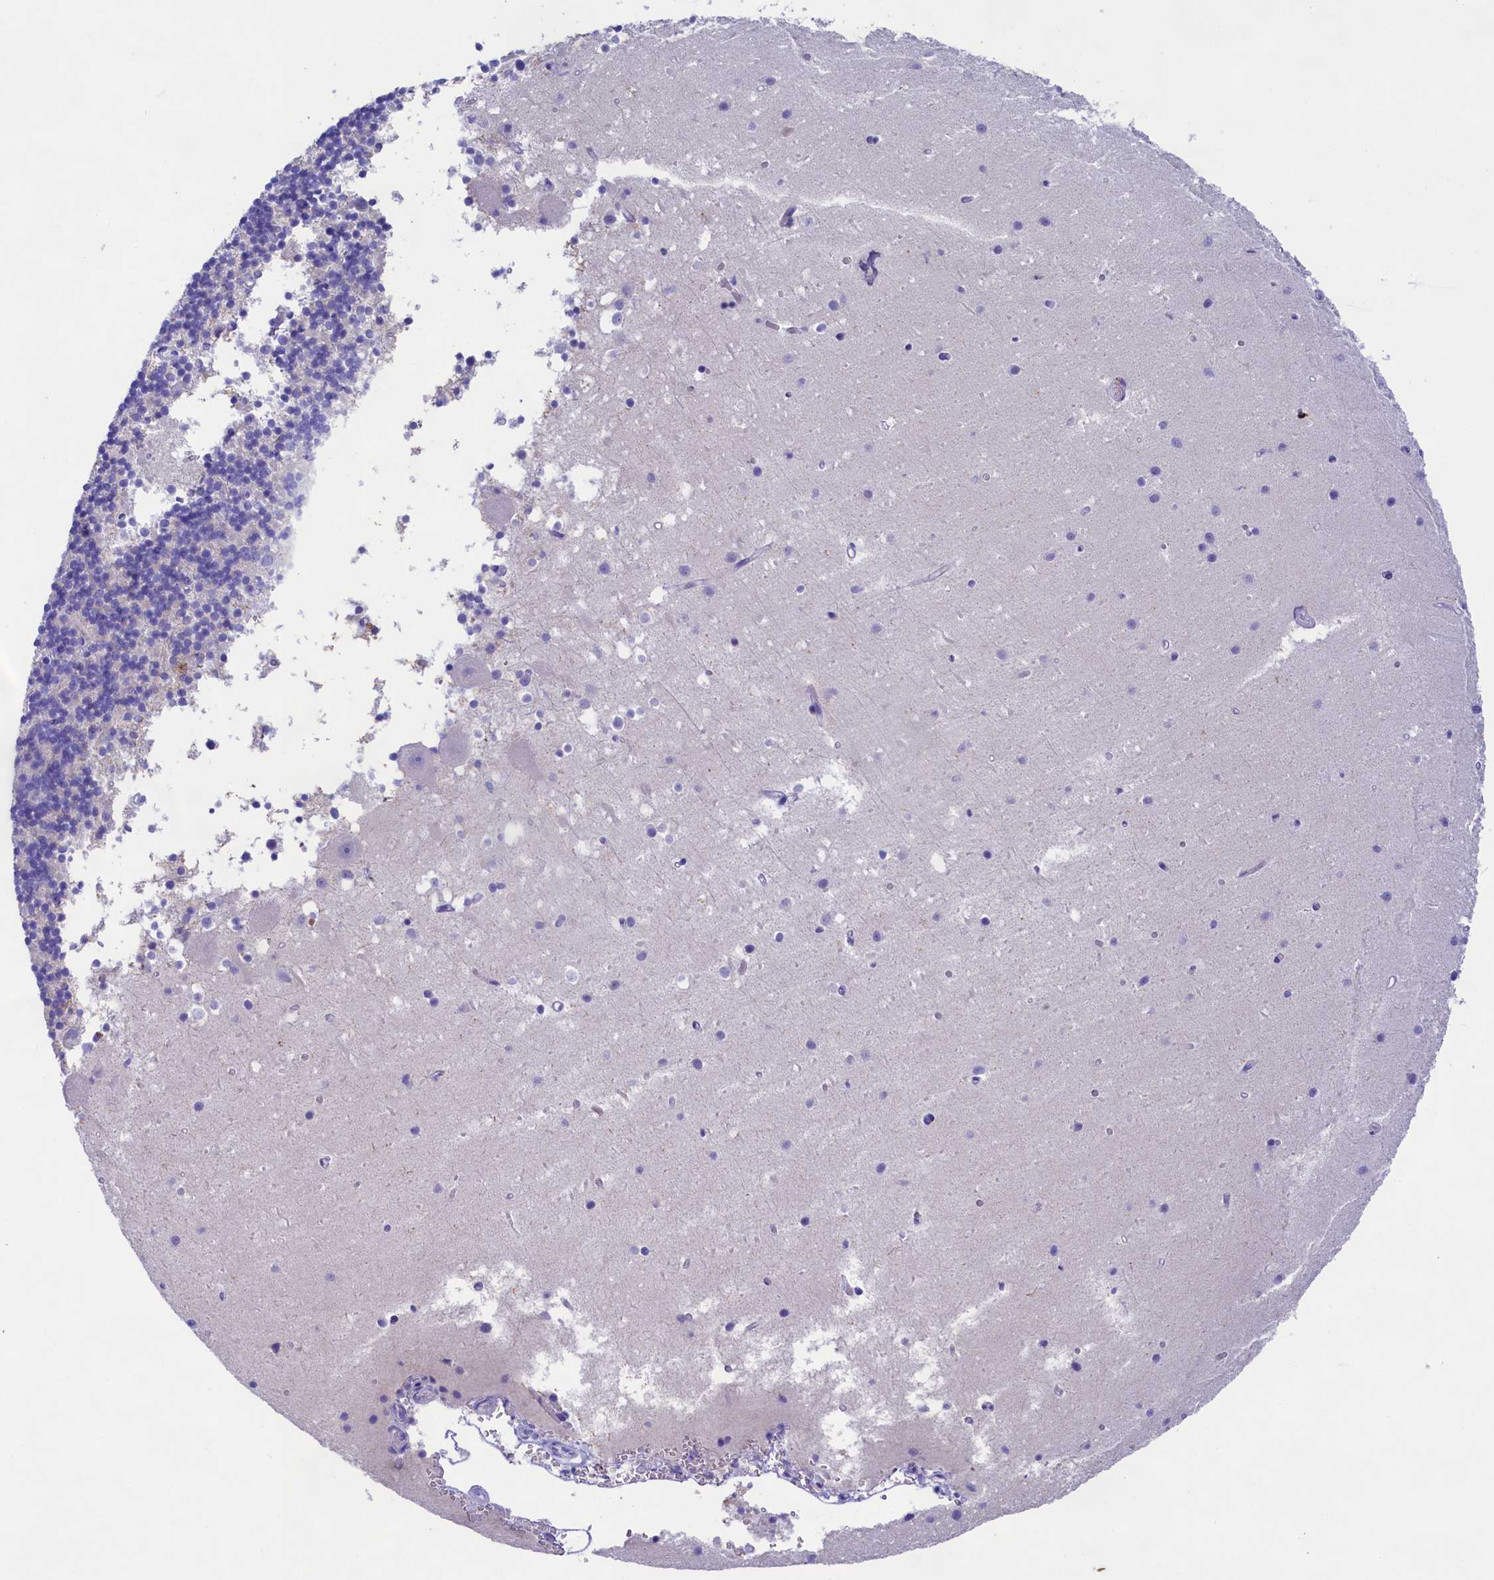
{"staining": {"intensity": "negative", "quantity": "none", "location": "none"}, "tissue": "cerebellum", "cell_type": "Cells in granular layer", "image_type": "normal", "snomed": [{"axis": "morphology", "description": "Normal tissue, NOS"}, {"axis": "topography", "description": "Cerebellum"}], "caption": "This image is of normal cerebellum stained with IHC to label a protein in brown with the nuclei are counter-stained blue. There is no expression in cells in granular layer.", "gene": "SULT2A1", "patient": {"sex": "male", "age": 54}}